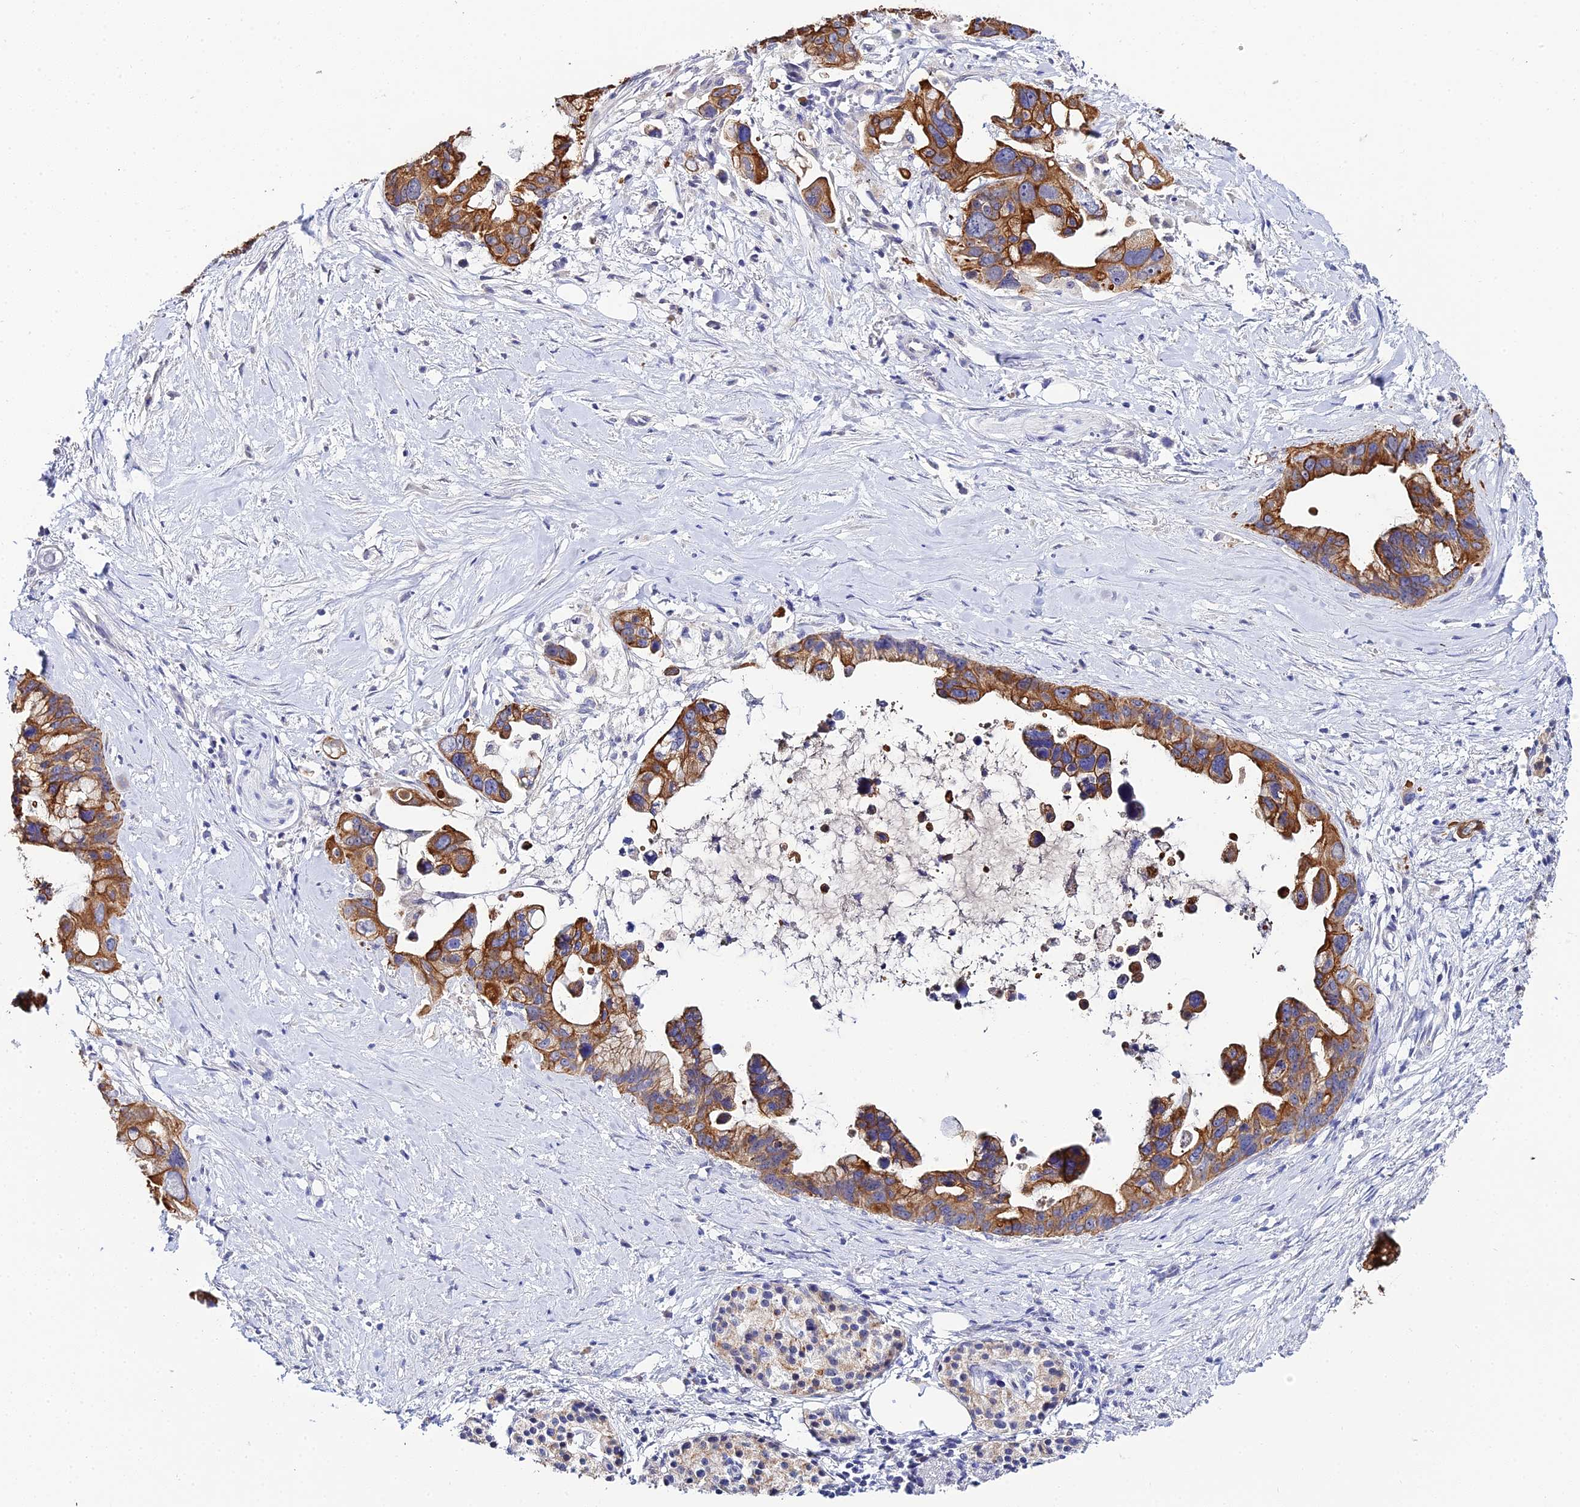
{"staining": {"intensity": "moderate", "quantity": ">75%", "location": "cytoplasmic/membranous"}, "tissue": "pancreatic cancer", "cell_type": "Tumor cells", "image_type": "cancer", "snomed": [{"axis": "morphology", "description": "Adenocarcinoma, NOS"}, {"axis": "topography", "description": "Pancreas"}], "caption": "Protein analysis of pancreatic adenocarcinoma tissue demonstrates moderate cytoplasmic/membranous staining in approximately >75% of tumor cells.", "gene": "ZXDA", "patient": {"sex": "female", "age": 83}}